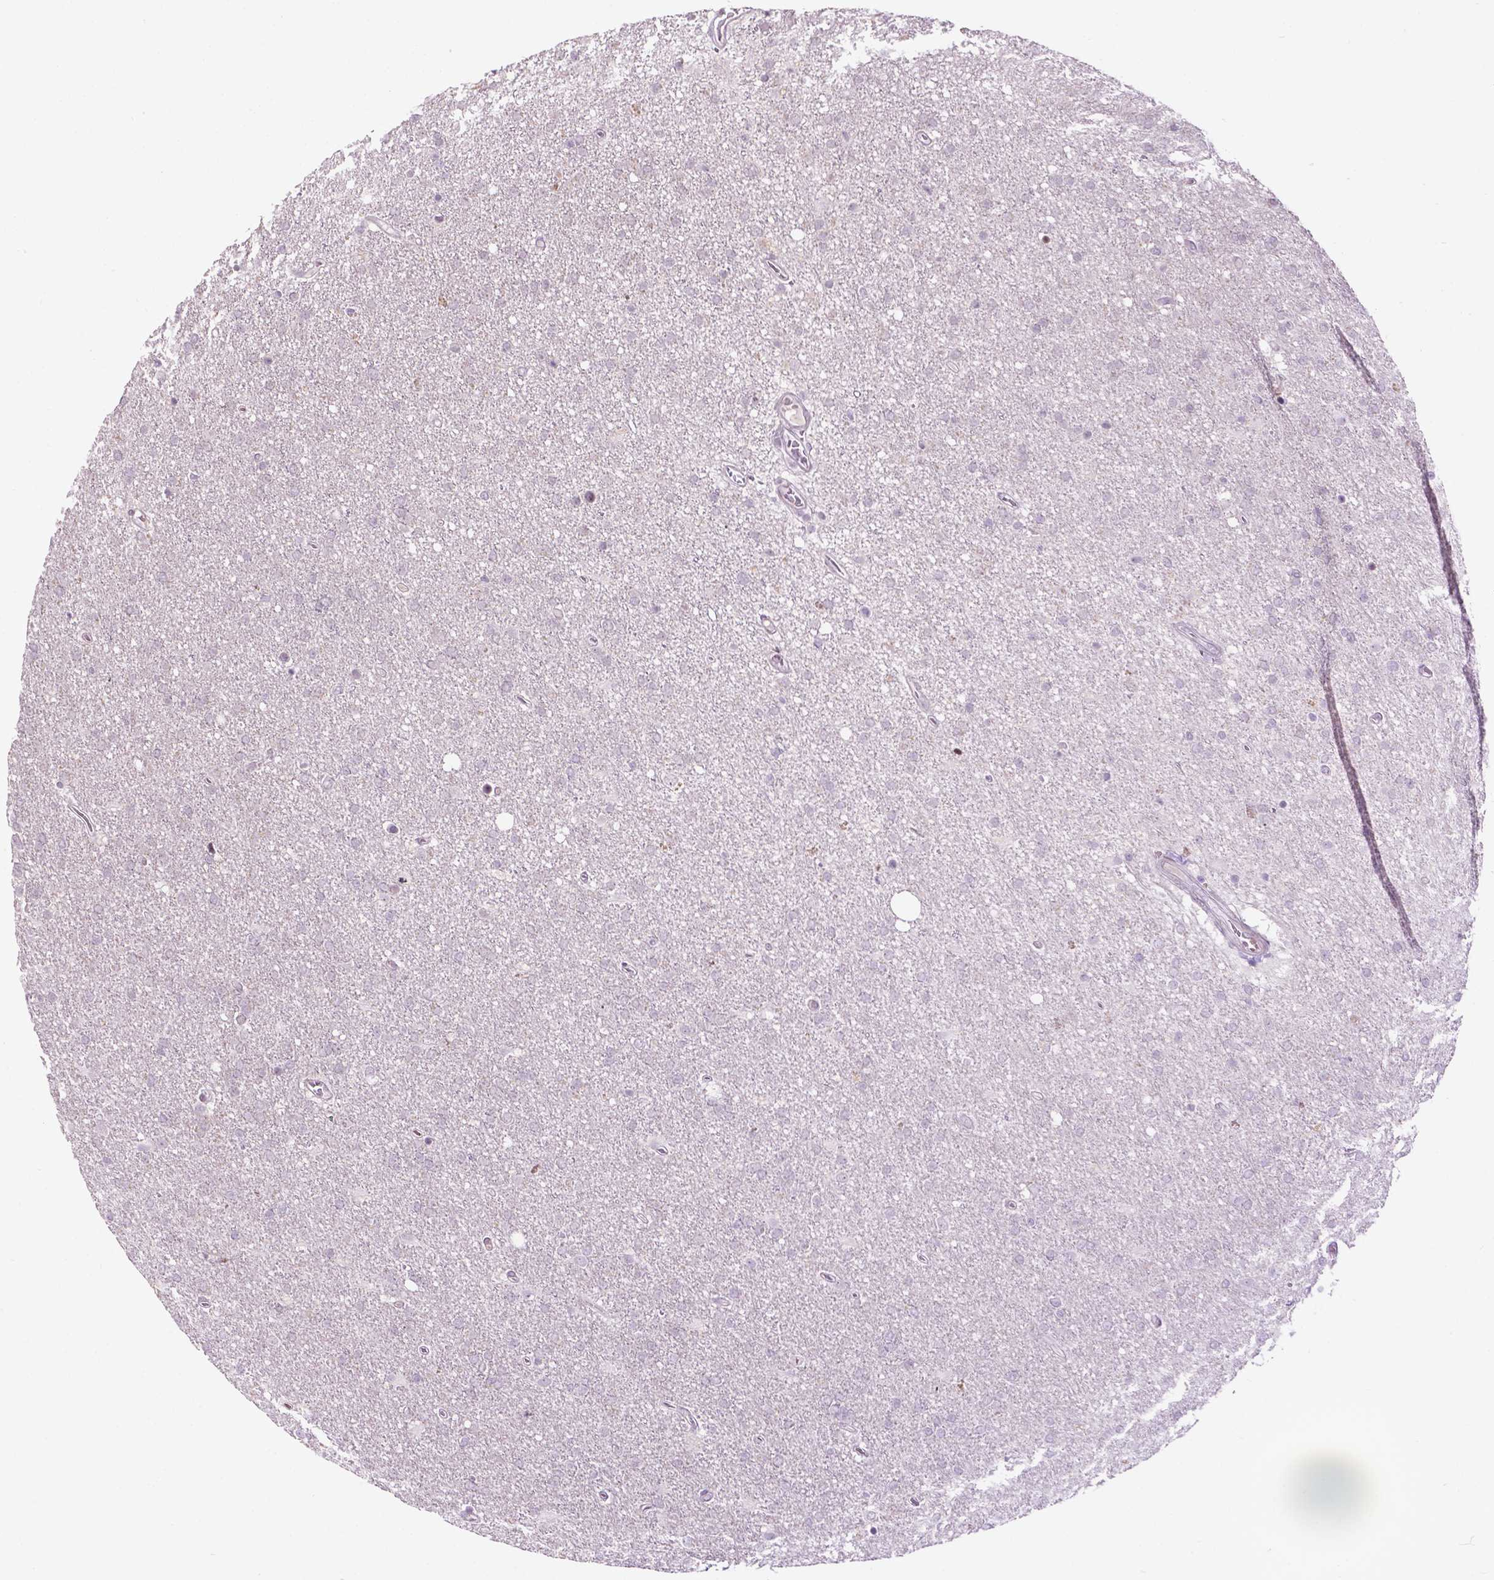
{"staining": {"intensity": "negative", "quantity": "none", "location": "none"}, "tissue": "glioma", "cell_type": "Tumor cells", "image_type": "cancer", "snomed": [{"axis": "morphology", "description": "Glioma, malignant, High grade"}, {"axis": "topography", "description": "Cerebral cortex"}], "caption": "Immunohistochemistry of human high-grade glioma (malignant) demonstrates no staining in tumor cells. Brightfield microscopy of IHC stained with DAB (brown) and hematoxylin (blue), captured at high magnification.", "gene": "PTPN18", "patient": {"sex": "male", "age": 70}}